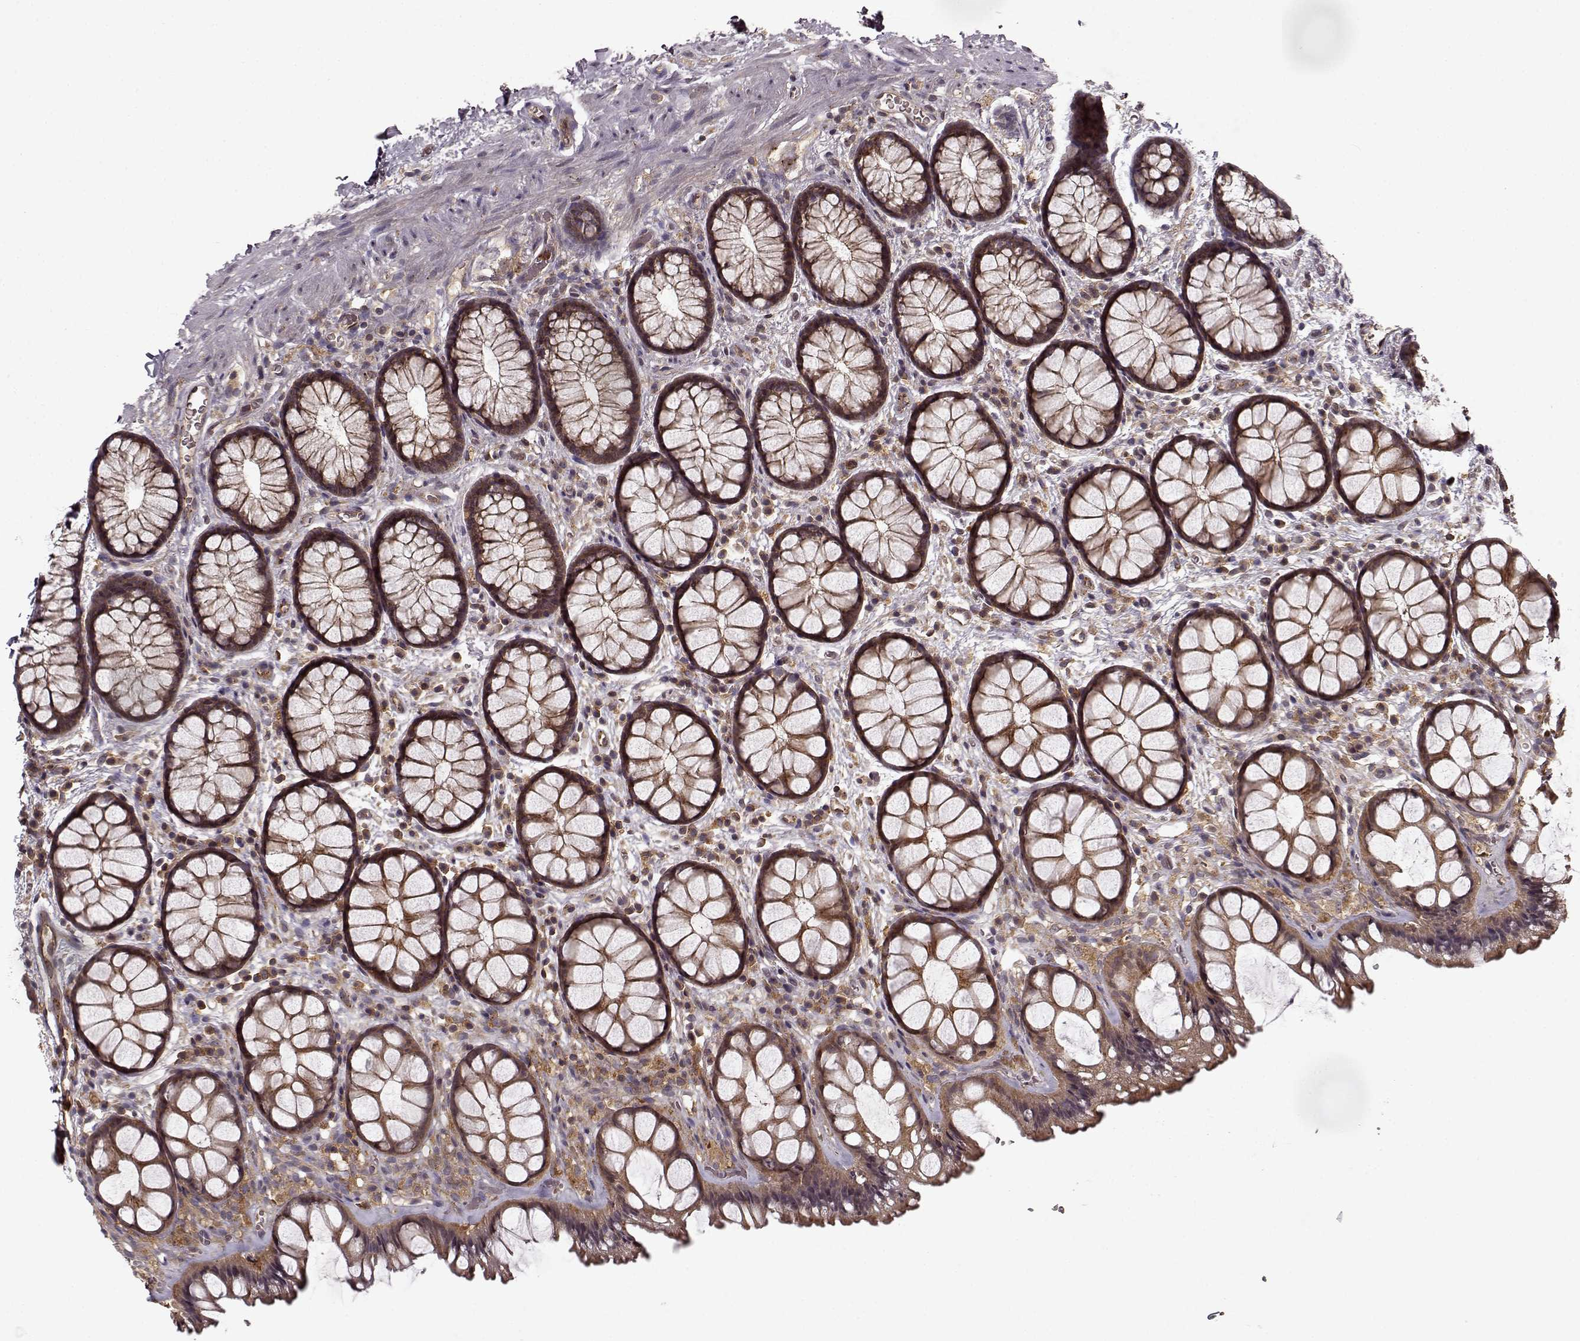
{"staining": {"intensity": "moderate", "quantity": ">75%", "location": "cytoplasmic/membranous"}, "tissue": "rectum", "cell_type": "Glandular cells", "image_type": "normal", "snomed": [{"axis": "morphology", "description": "Normal tissue, NOS"}, {"axis": "topography", "description": "Rectum"}], "caption": "DAB (3,3'-diaminobenzidine) immunohistochemical staining of normal human rectum shows moderate cytoplasmic/membranous protein expression in approximately >75% of glandular cells. (Stains: DAB in brown, nuclei in blue, Microscopy: brightfield microscopy at high magnification).", "gene": "IFRD2", "patient": {"sex": "female", "age": 62}}